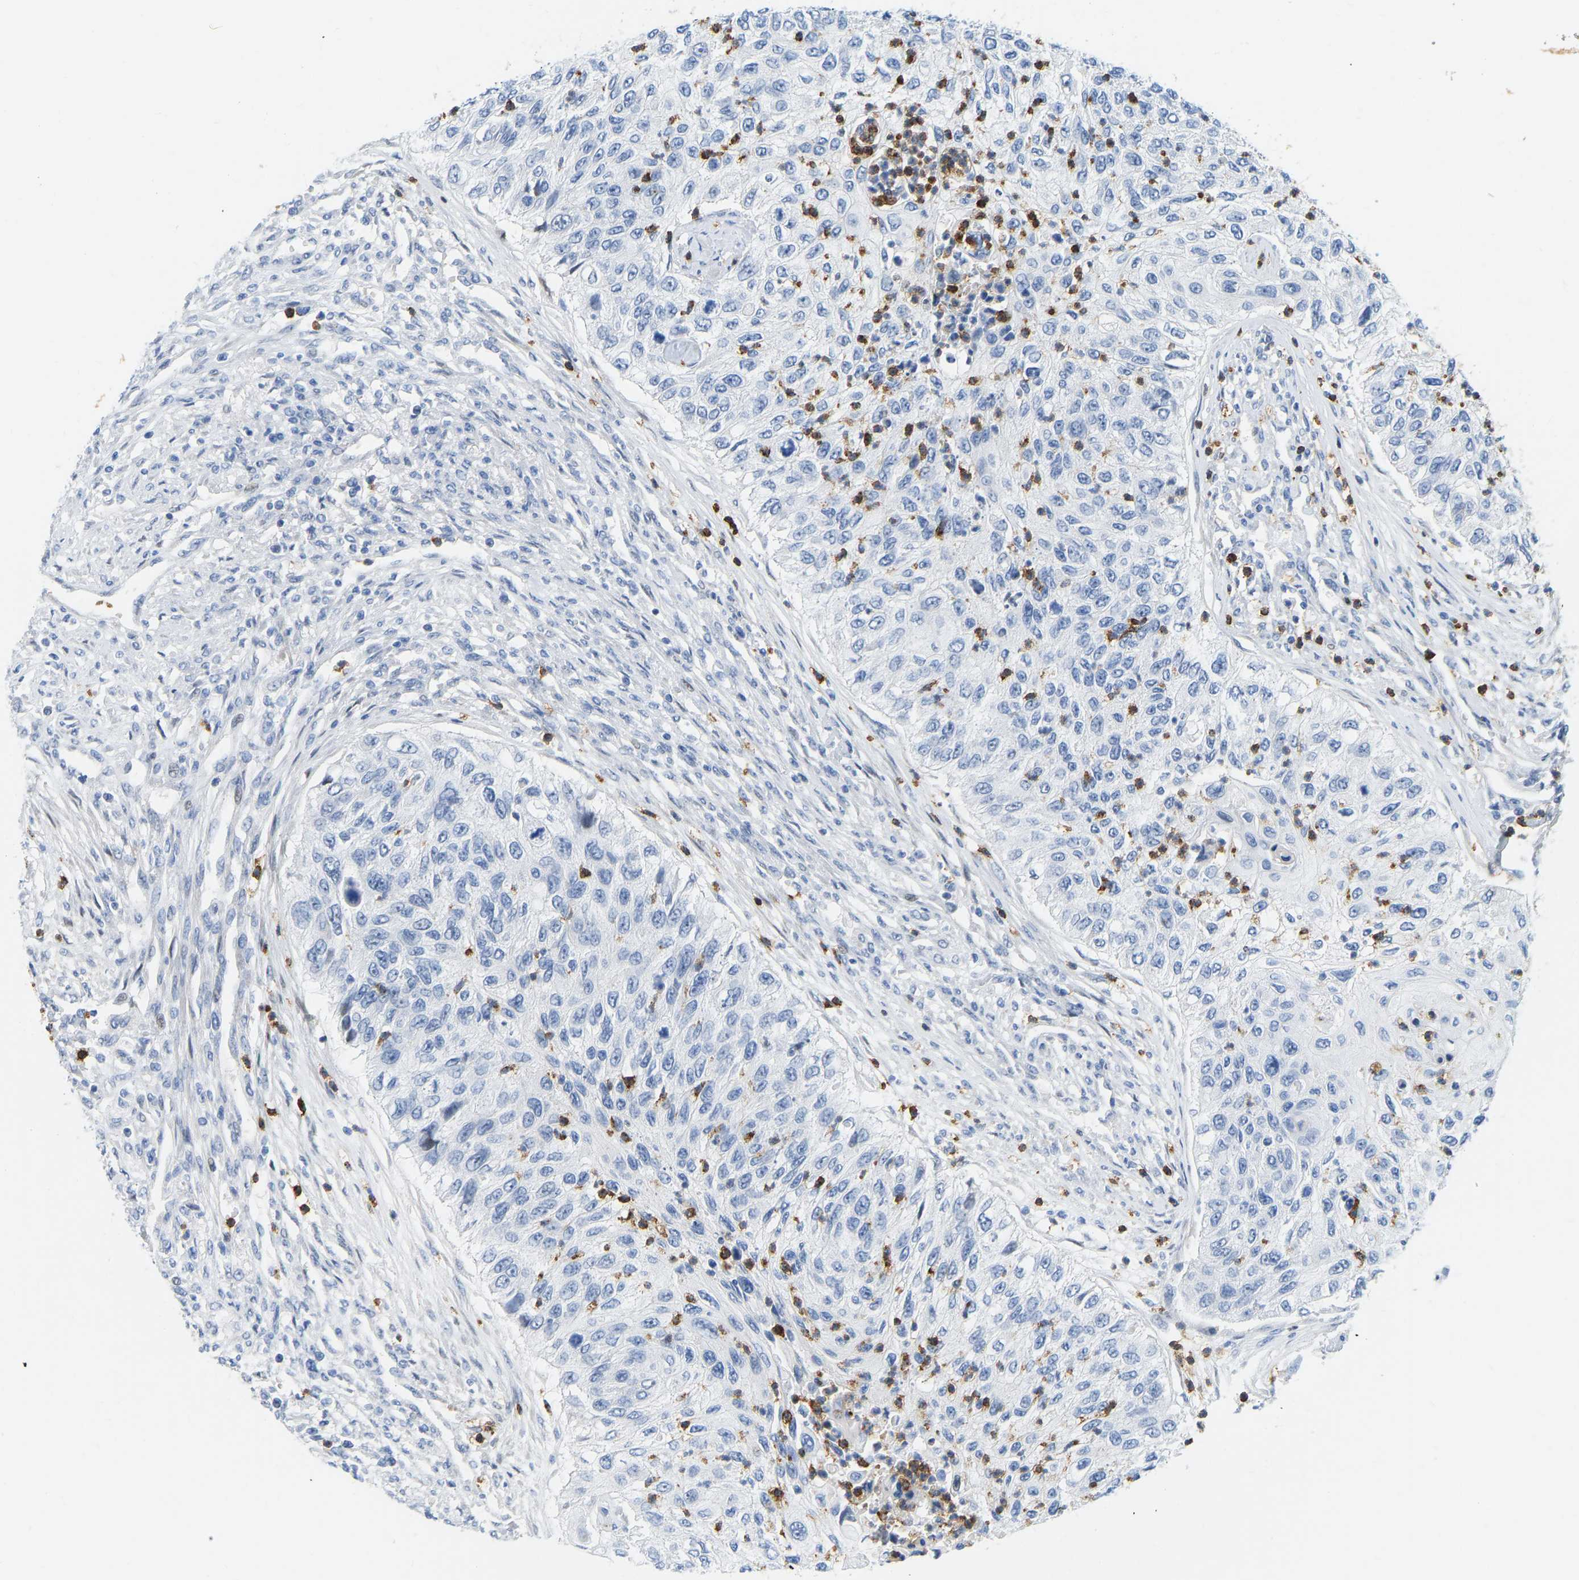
{"staining": {"intensity": "negative", "quantity": "none", "location": "none"}, "tissue": "urothelial cancer", "cell_type": "Tumor cells", "image_type": "cancer", "snomed": [{"axis": "morphology", "description": "Urothelial carcinoma, High grade"}, {"axis": "topography", "description": "Urinary bladder"}], "caption": "The histopathology image demonstrates no staining of tumor cells in urothelial carcinoma (high-grade).", "gene": "HDAC5", "patient": {"sex": "female", "age": 60}}